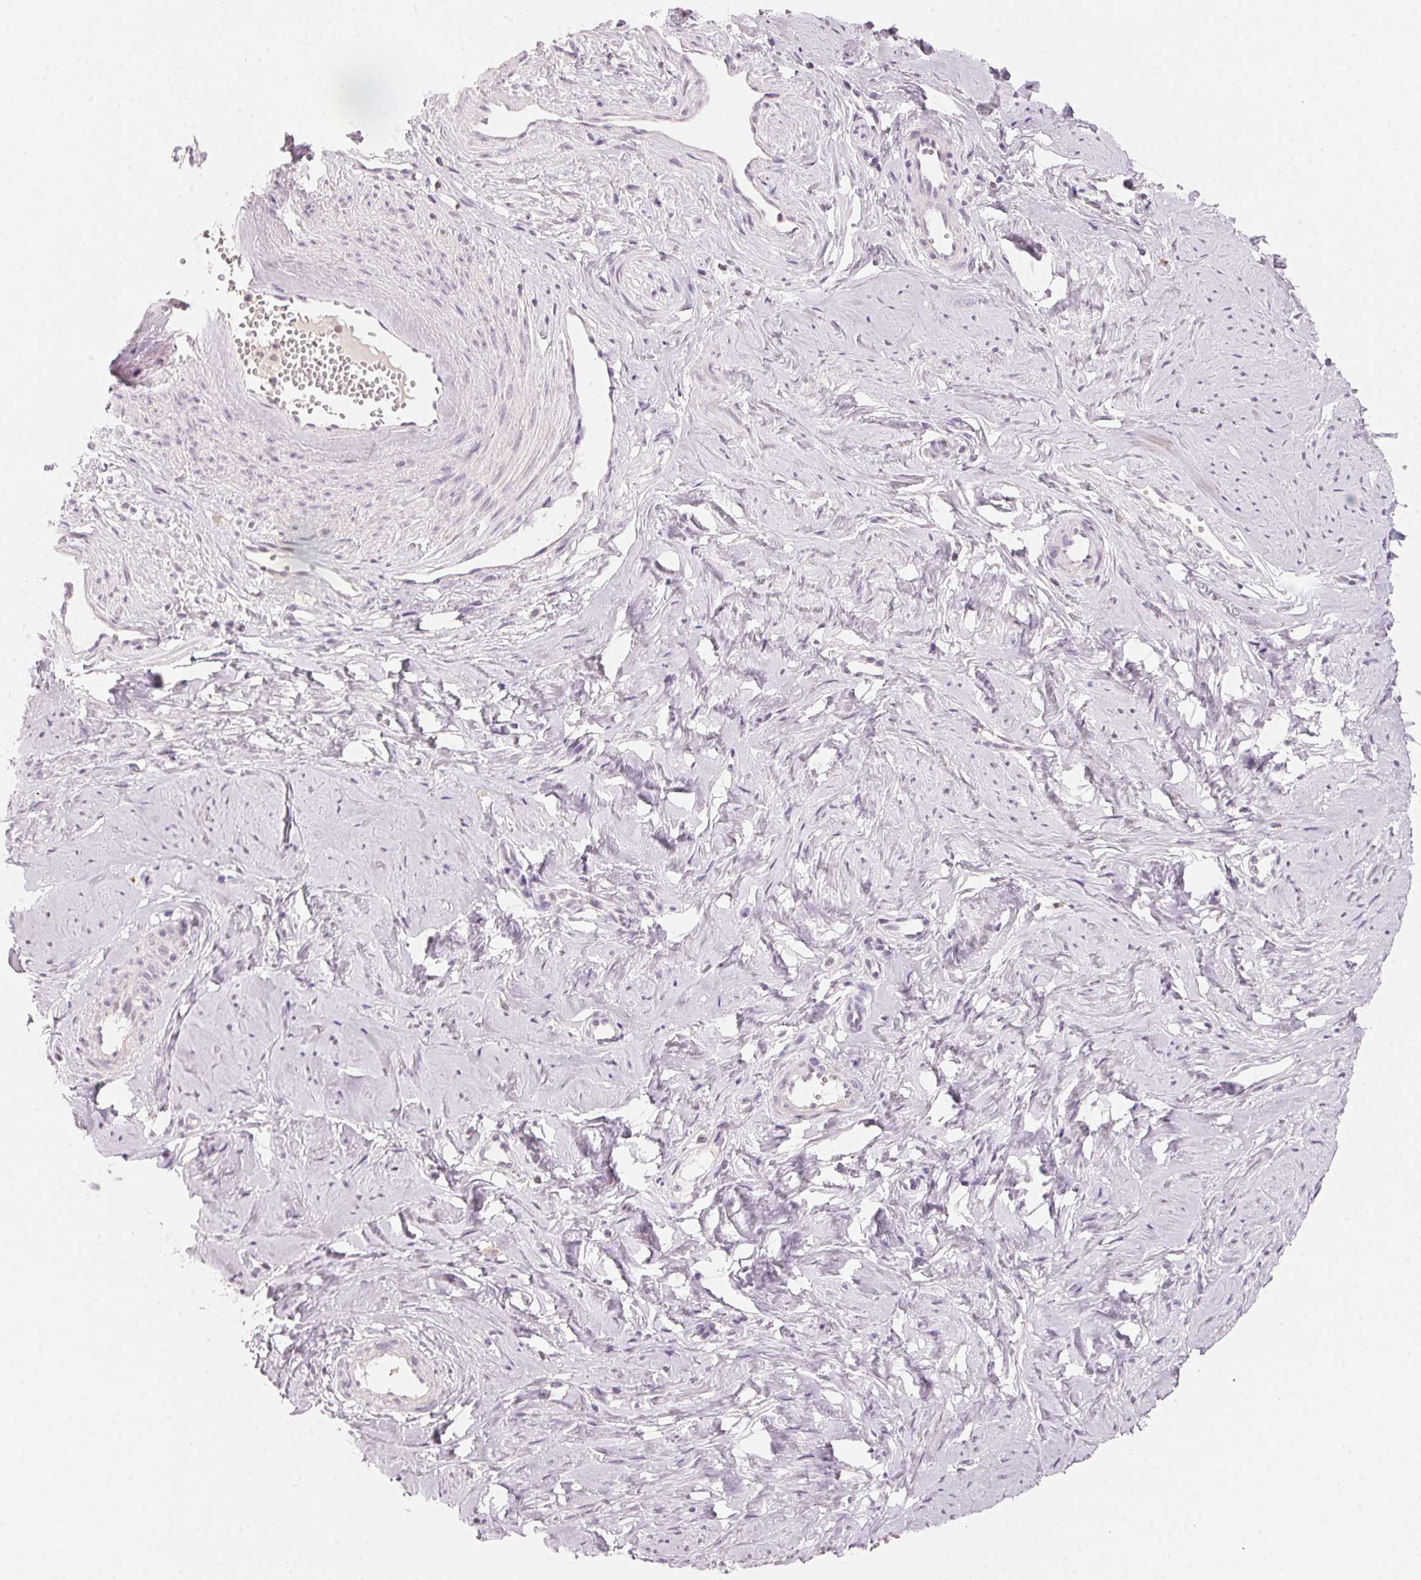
{"staining": {"intensity": "negative", "quantity": "none", "location": "none"}, "tissue": "smooth muscle", "cell_type": "Smooth muscle cells", "image_type": "normal", "snomed": [{"axis": "morphology", "description": "Normal tissue, NOS"}, {"axis": "topography", "description": "Smooth muscle"}], "caption": "Immunohistochemistry (IHC) histopathology image of normal smooth muscle stained for a protein (brown), which shows no staining in smooth muscle cells.", "gene": "ANKRD31", "patient": {"sex": "female", "age": 48}}